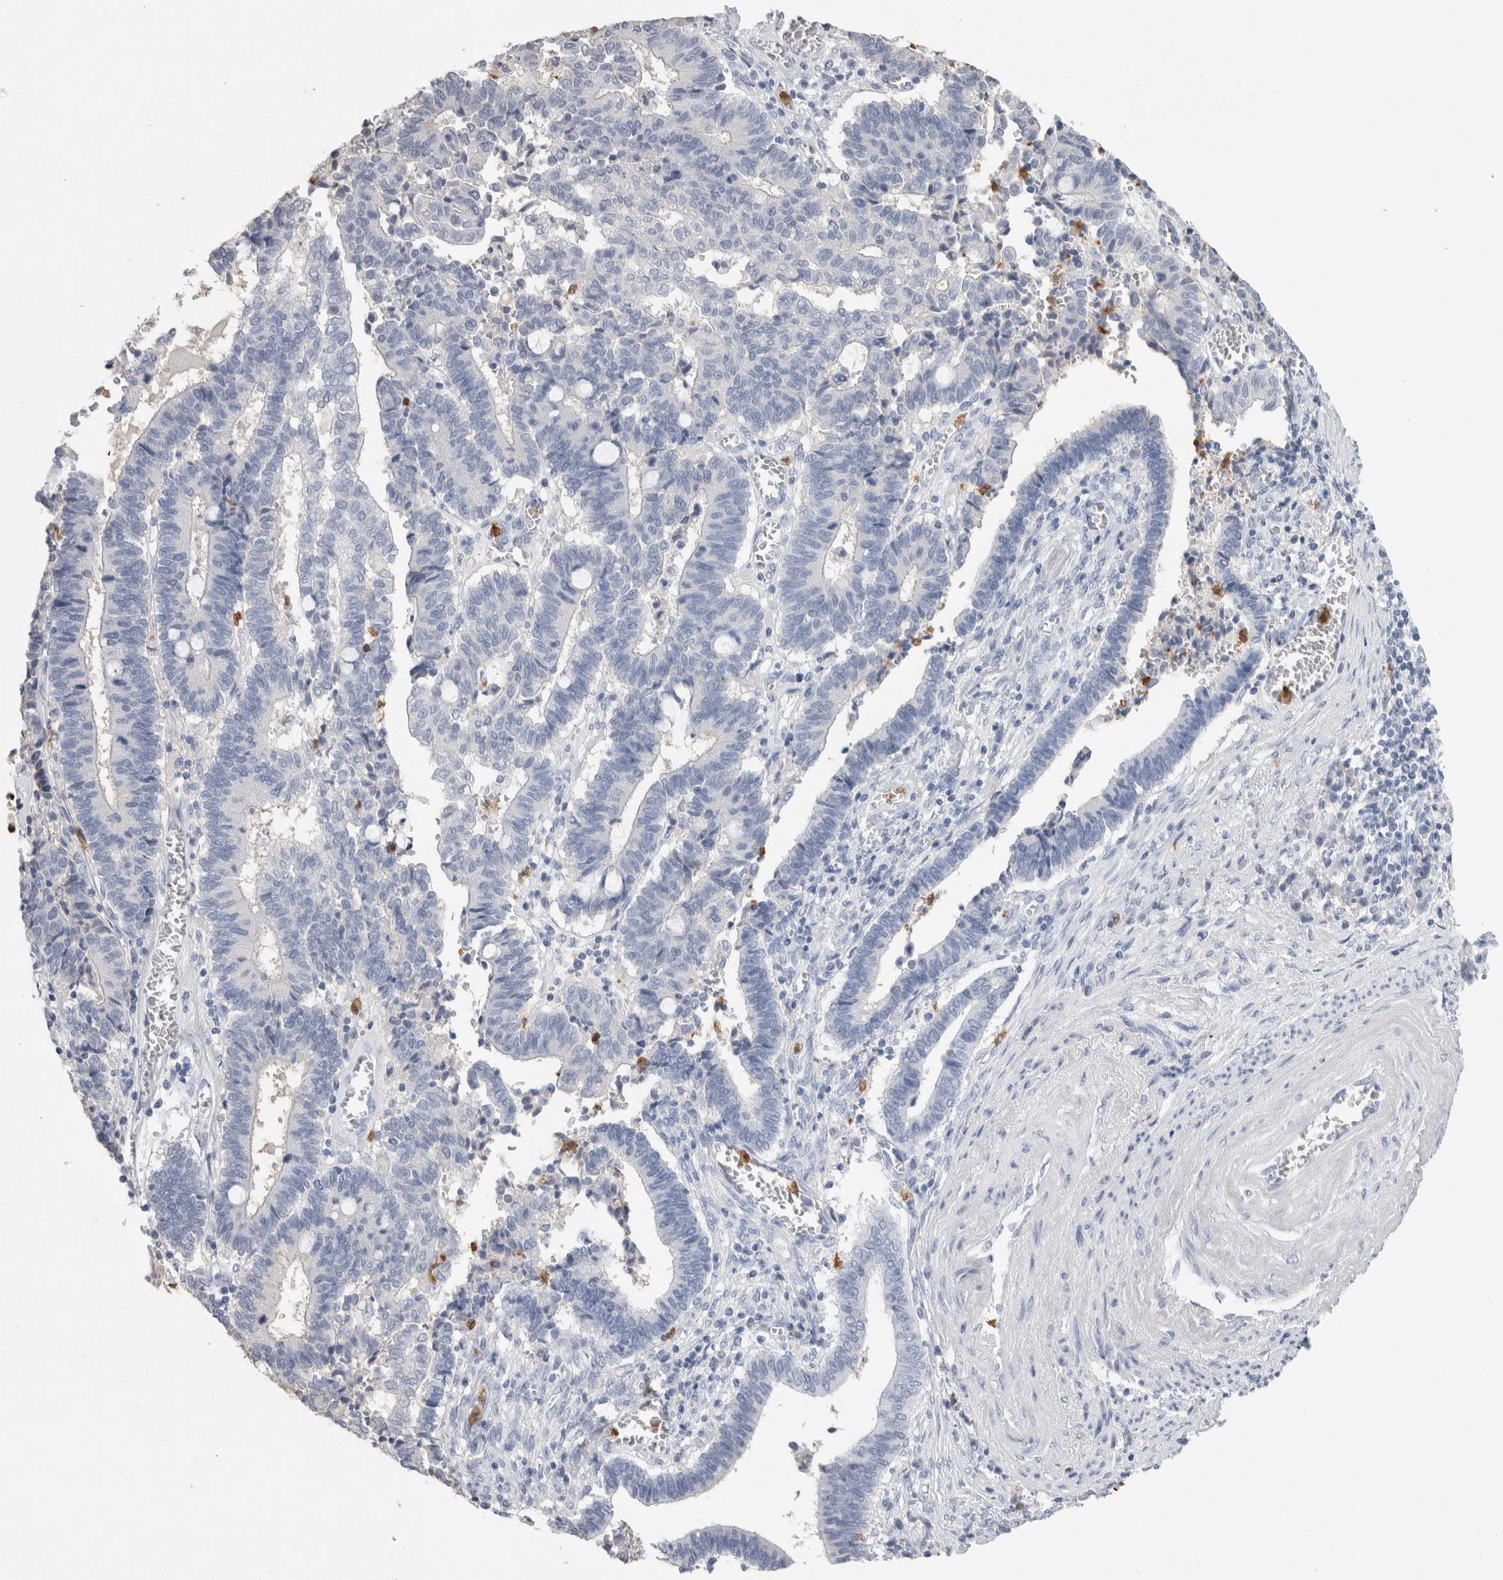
{"staining": {"intensity": "negative", "quantity": "none", "location": "none"}, "tissue": "cervical cancer", "cell_type": "Tumor cells", "image_type": "cancer", "snomed": [{"axis": "morphology", "description": "Adenocarcinoma, NOS"}, {"axis": "topography", "description": "Cervix"}], "caption": "DAB immunohistochemical staining of human adenocarcinoma (cervical) displays no significant positivity in tumor cells.", "gene": "S100A12", "patient": {"sex": "female", "age": 44}}